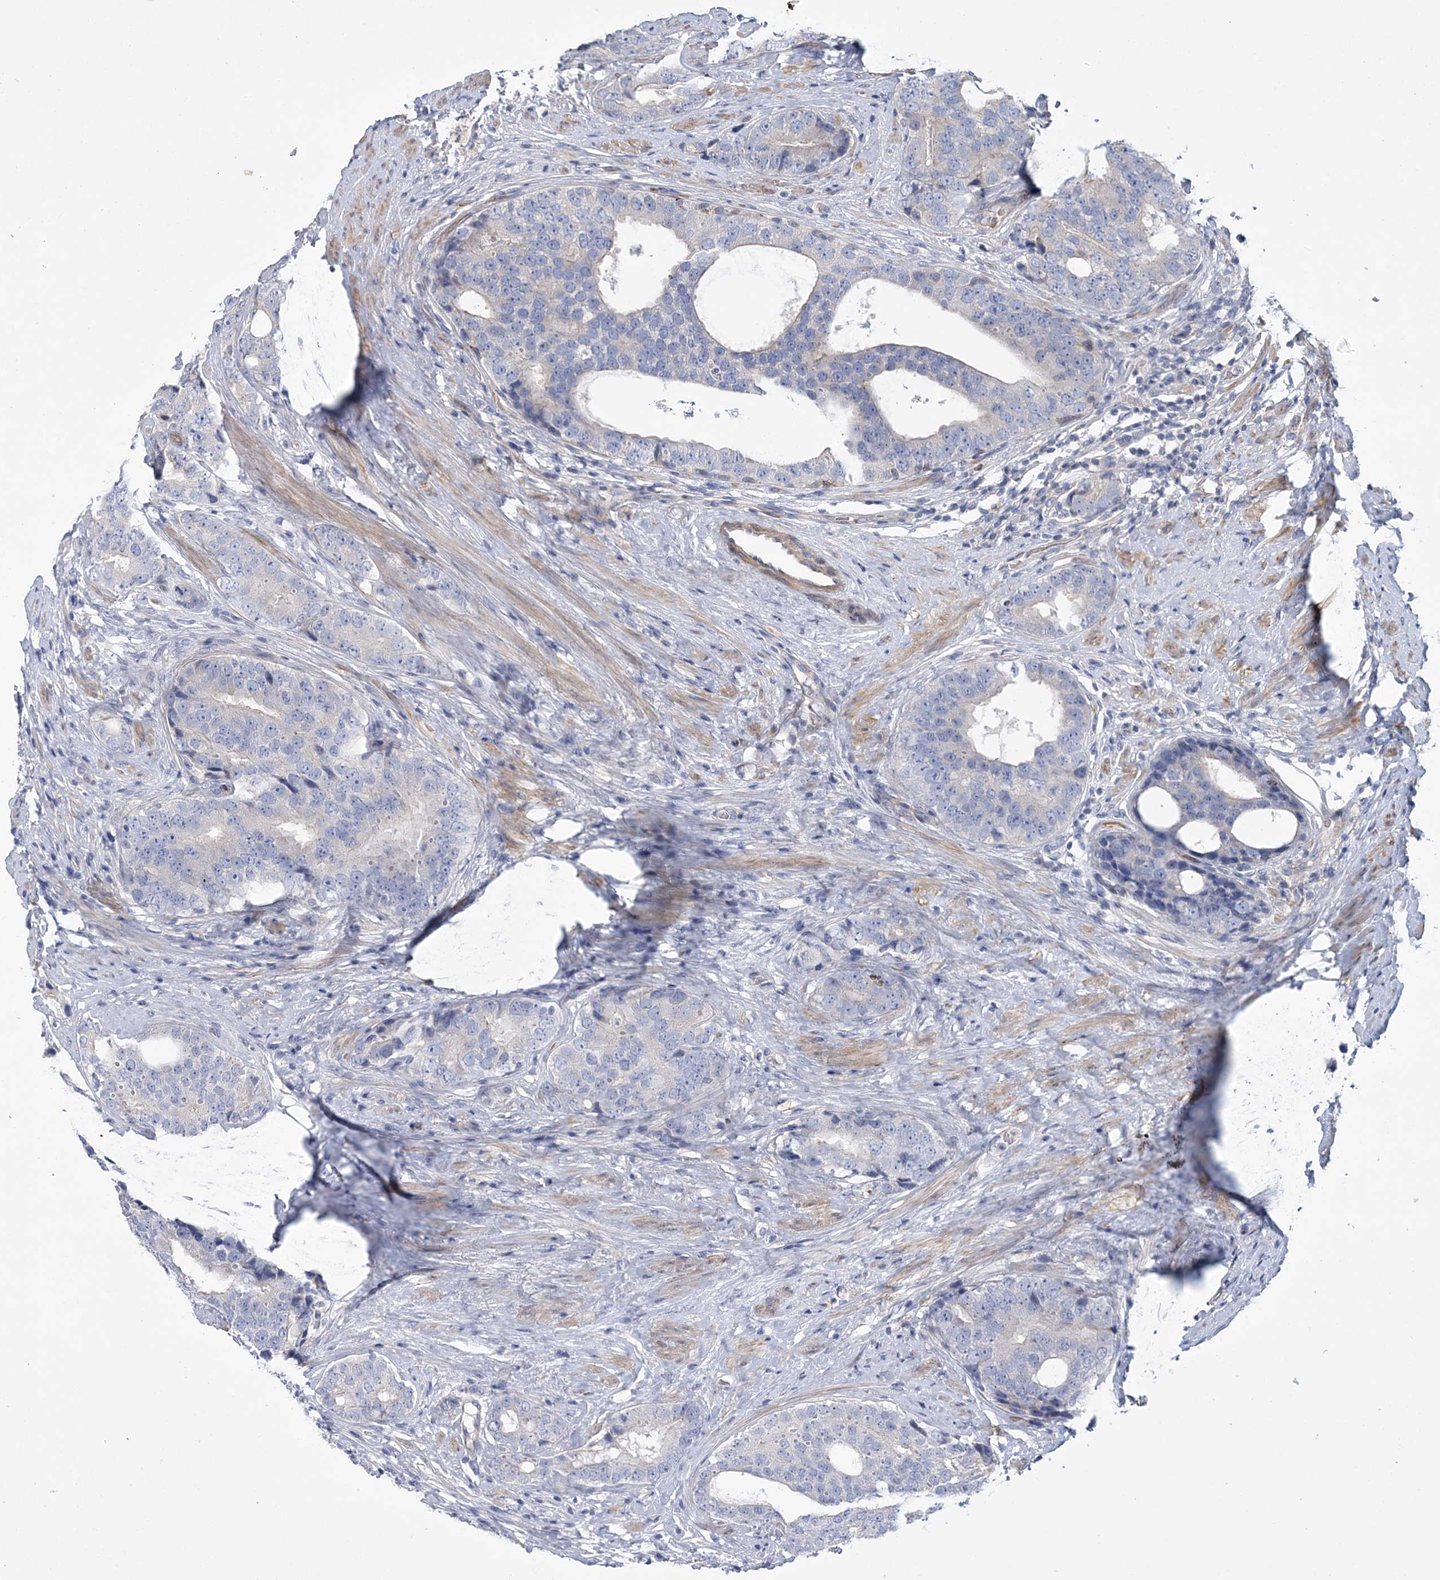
{"staining": {"intensity": "negative", "quantity": "none", "location": "none"}, "tissue": "prostate cancer", "cell_type": "Tumor cells", "image_type": "cancer", "snomed": [{"axis": "morphology", "description": "Adenocarcinoma, High grade"}, {"axis": "topography", "description": "Prostate"}], "caption": "This is a micrograph of immunohistochemistry staining of prostate high-grade adenocarcinoma, which shows no expression in tumor cells.", "gene": "CALN1", "patient": {"sex": "male", "age": 56}}